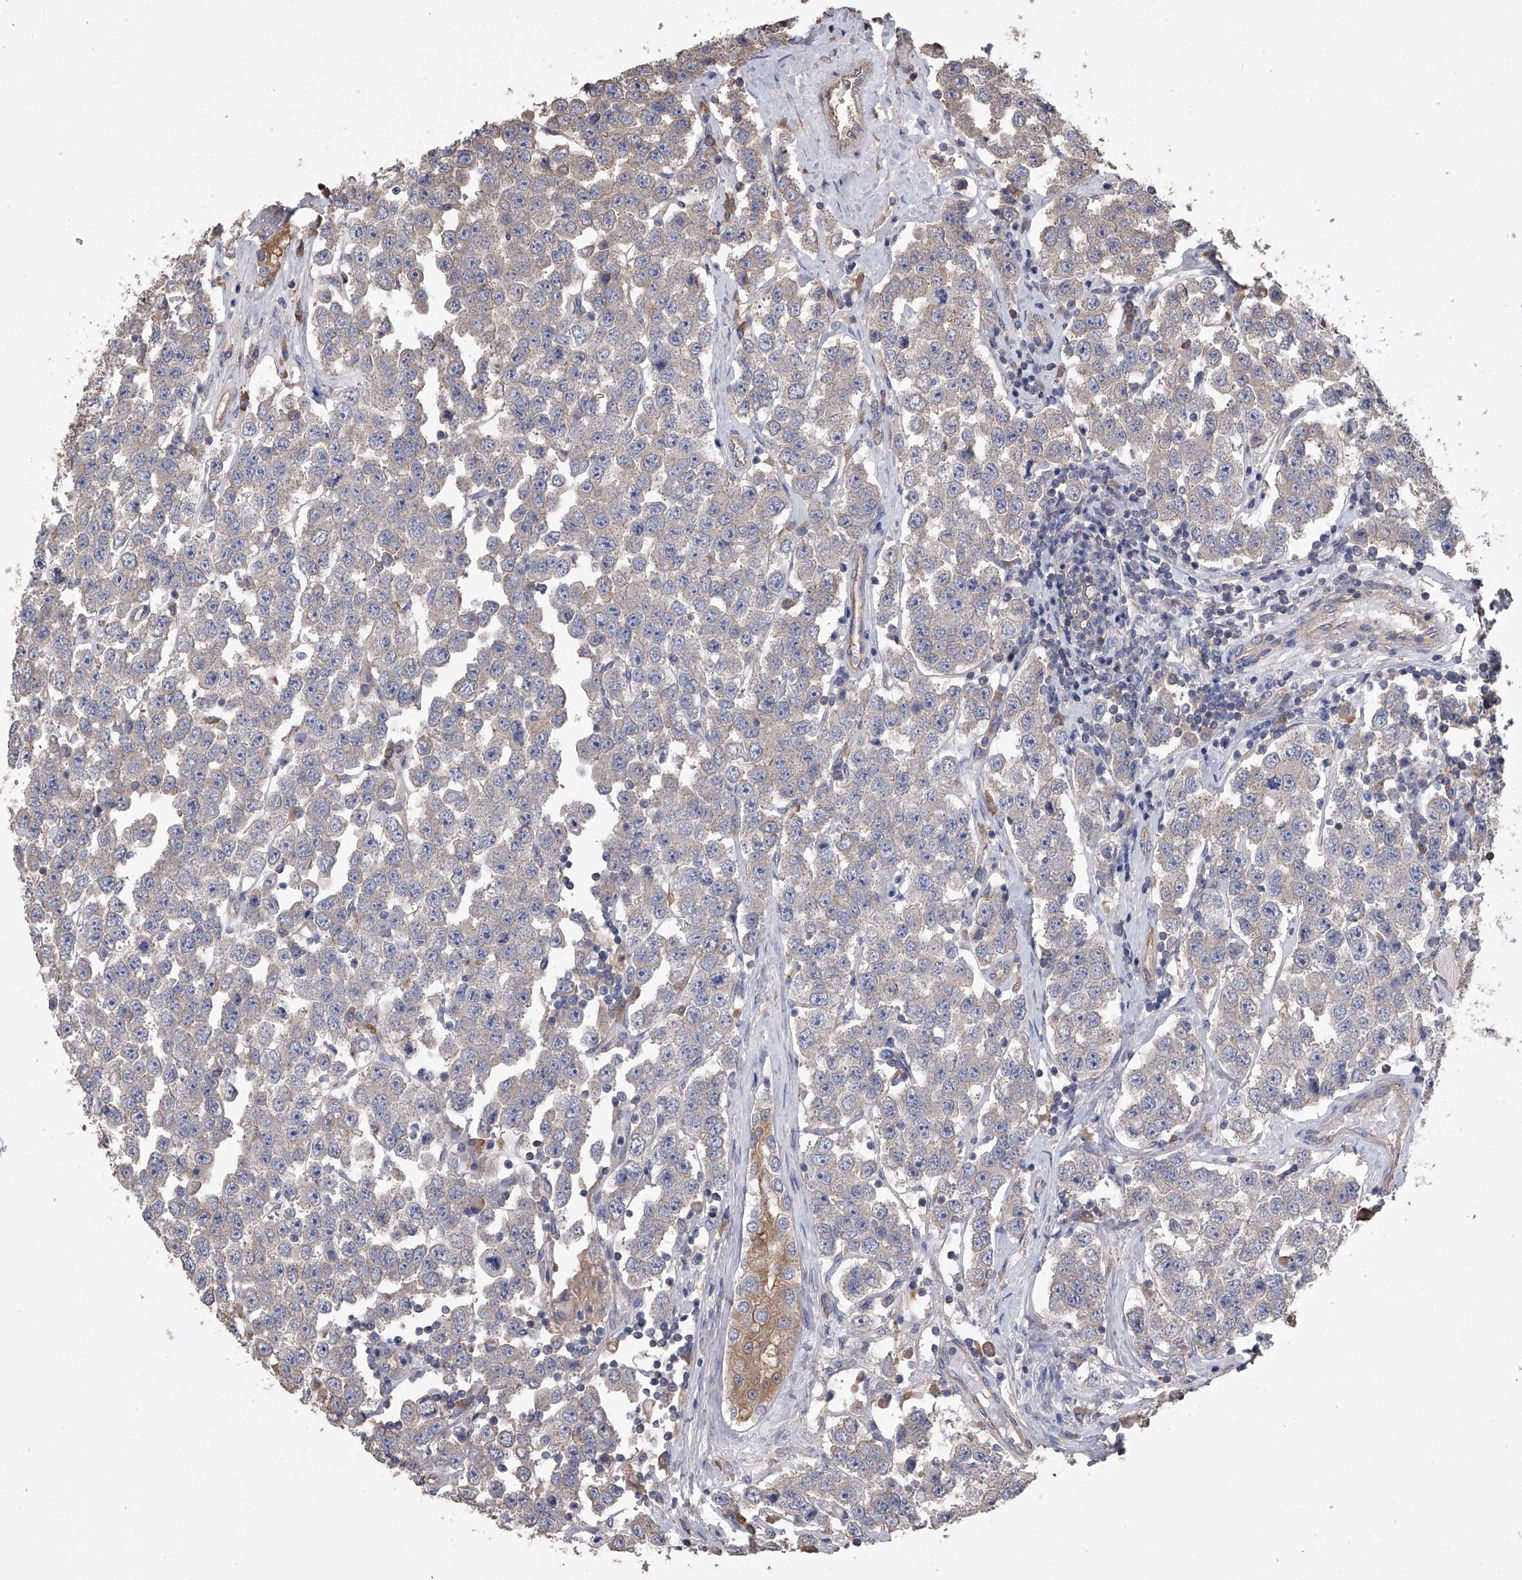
{"staining": {"intensity": "negative", "quantity": "none", "location": "none"}, "tissue": "testis cancer", "cell_type": "Tumor cells", "image_type": "cancer", "snomed": [{"axis": "morphology", "description": "Seminoma, NOS"}, {"axis": "topography", "description": "Testis"}], "caption": "IHC micrograph of human testis cancer (seminoma) stained for a protein (brown), which demonstrates no staining in tumor cells.", "gene": "ZNF343", "patient": {"sex": "male", "age": 28}}